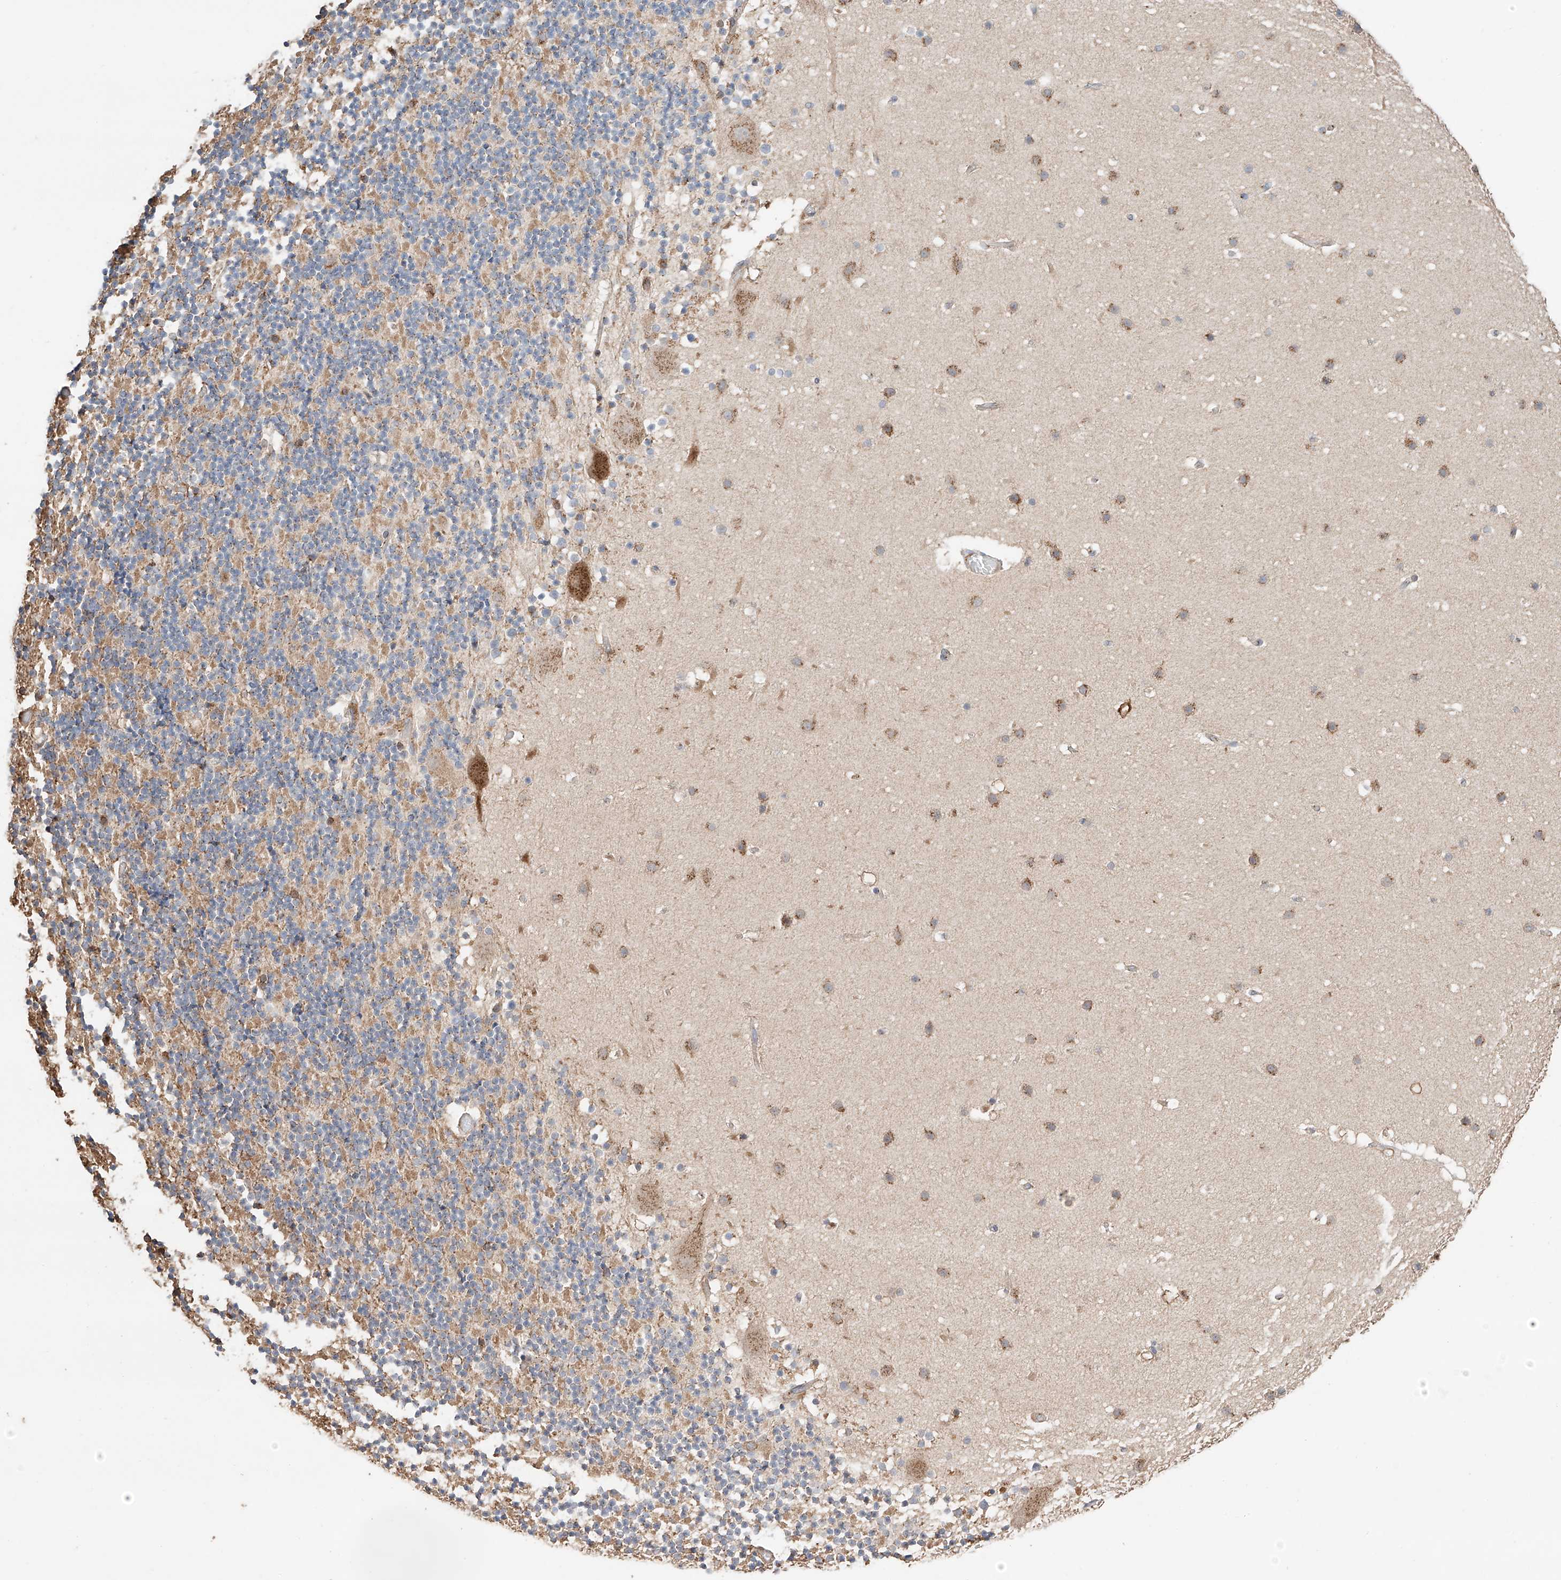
{"staining": {"intensity": "moderate", "quantity": "25%-75%", "location": "cytoplasmic/membranous"}, "tissue": "cerebellum", "cell_type": "Cells in granular layer", "image_type": "normal", "snomed": [{"axis": "morphology", "description": "Normal tissue, NOS"}, {"axis": "topography", "description": "Cerebellum"}], "caption": "Cells in granular layer reveal medium levels of moderate cytoplasmic/membranous expression in about 25%-75% of cells in unremarkable cerebellum. Using DAB (brown) and hematoxylin (blue) stains, captured at high magnification using brightfield microscopy.", "gene": "MOSPD1", "patient": {"sex": "male", "age": 57}}